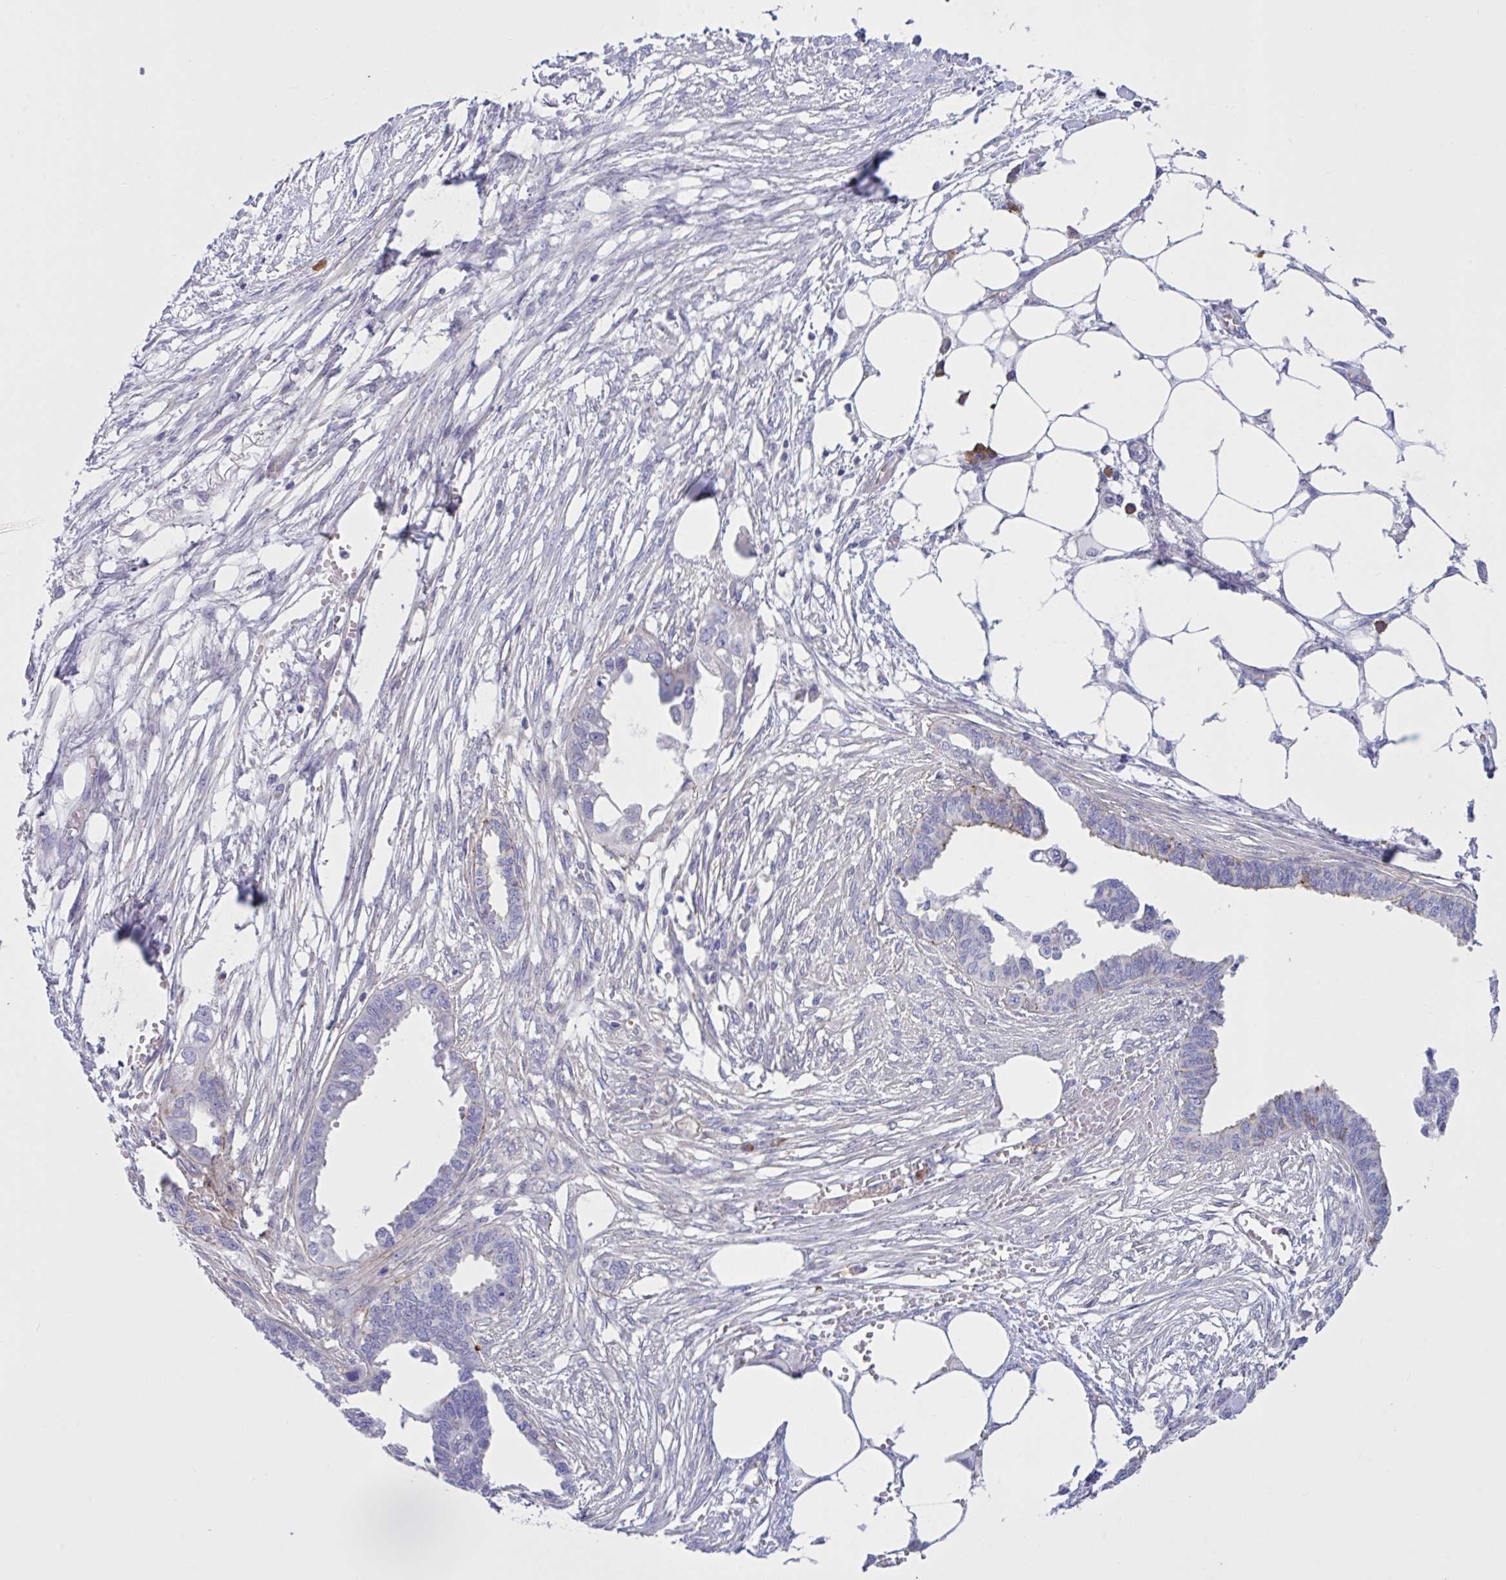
{"staining": {"intensity": "negative", "quantity": "none", "location": "none"}, "tissue": "endometrial cancer", "cell_type": "Tumor cells", "image_type": "cancer", "snomed": [{"axis": "morphology", "description": "Adenocarcinoma, NOS"}, {"axis": "morphology", "description": "Adenocarcinoma, metastatic, NOS"}, {"axis": "topography", "description": "Adipose tissue"}, {"axis": "topography", "description": "Endometrium"}], "caption": "Protein analysis of endometrial cancer reveals no significant expression in tumor cells.", "gene": "SLC66A1", "patient": {"sex": "female", "age": 67}}